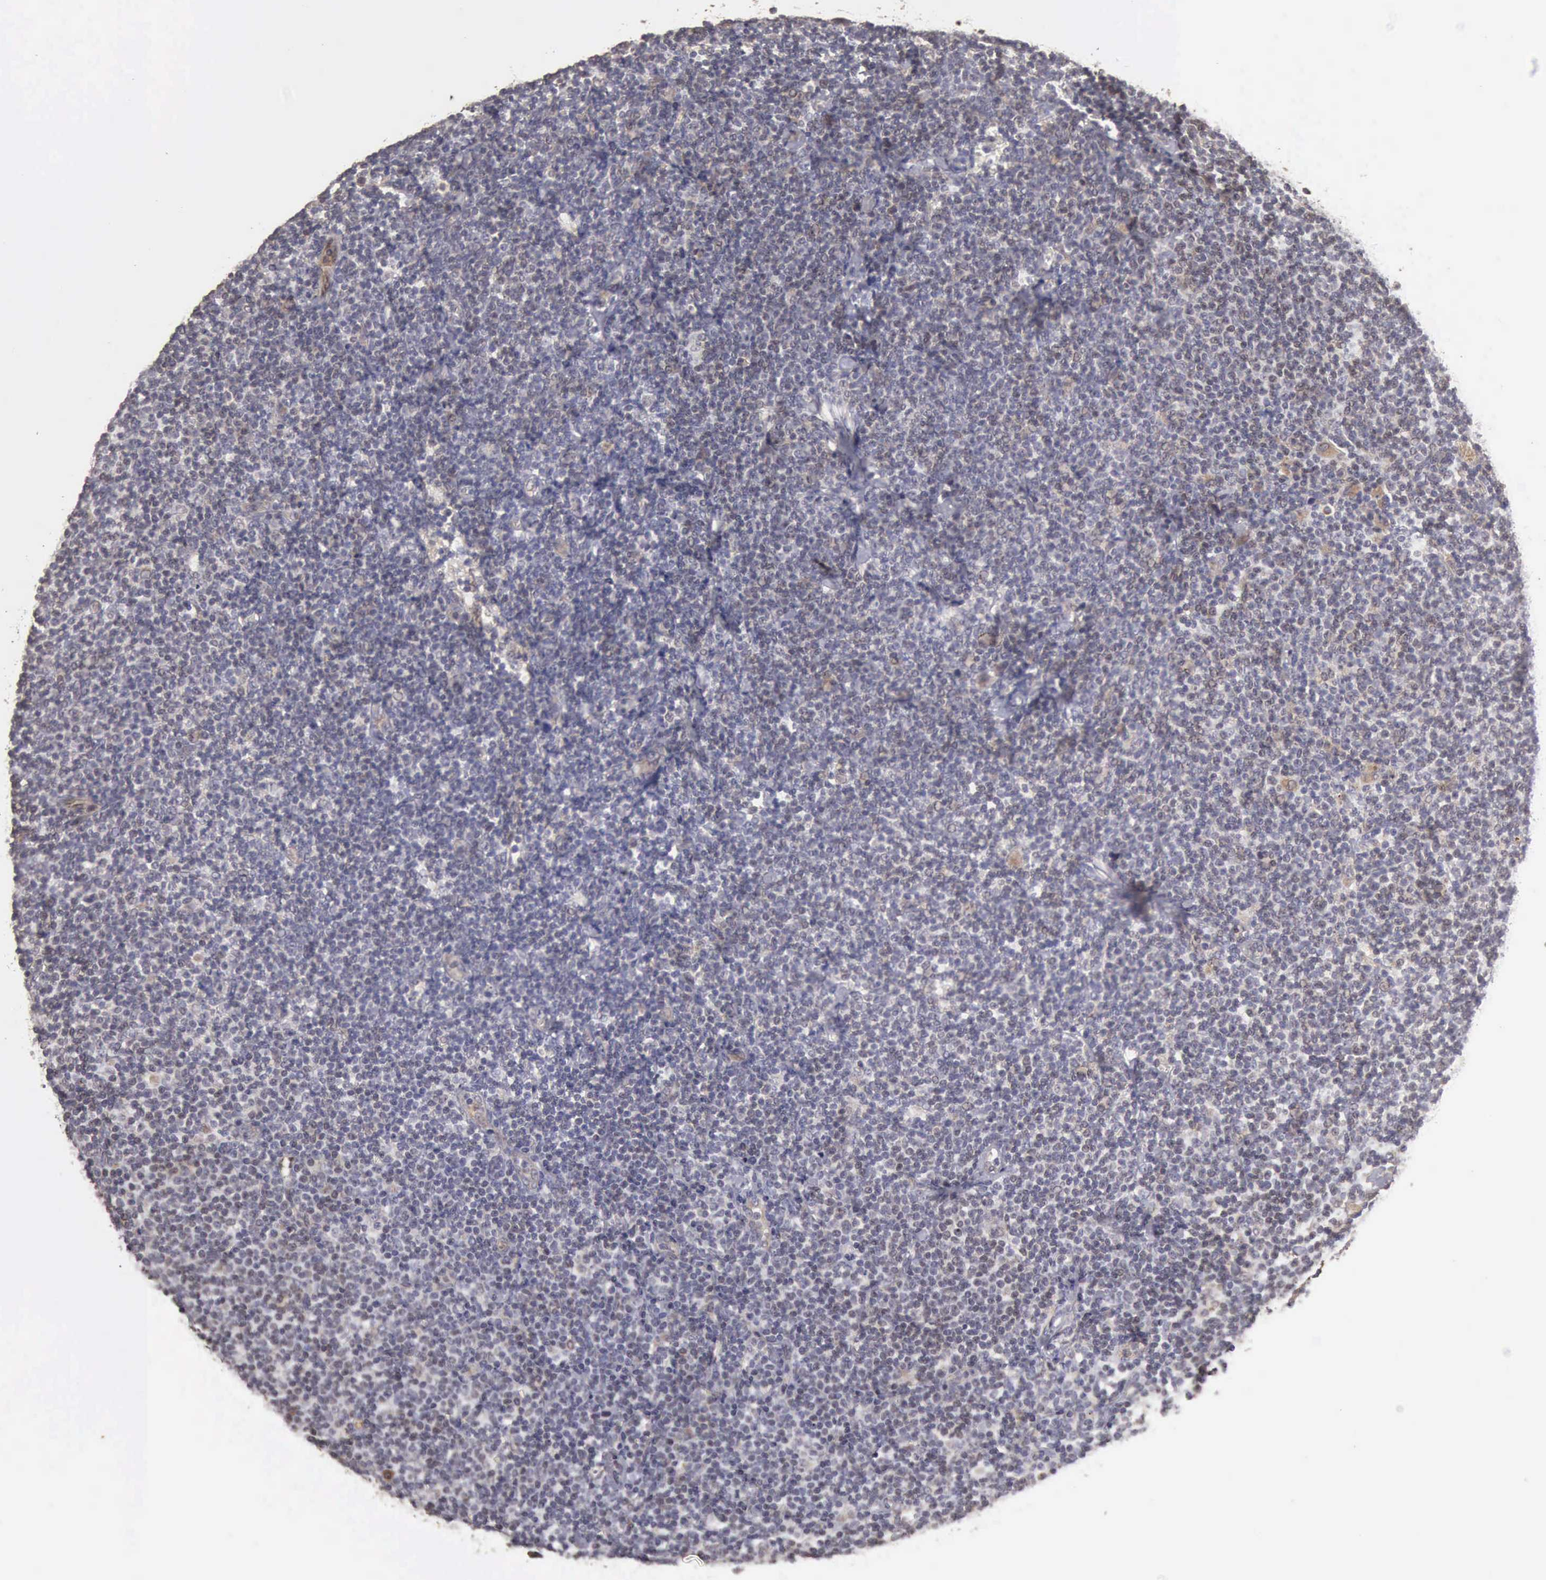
{"staining": {"intensity": "negative", "quantity": "none", "location": "none"}, "tissue": "lymphoma", "cell_type": "Tumor cells", "image_type": "cancer", "snomed": [{"axis": "morphology", "description": "Malignant lymphoma, non-Hodgkin's type, Low grade"}, {"axis": "topography", "description": "Lymph node"}], "caption": "DAB (3,3'-diaminobenzidine) immunohistochemical staining of lymphoma displays no significant positivity in tumor cells.", "gene": "BMX", "patient": {"sex": "male", "age": 65}}